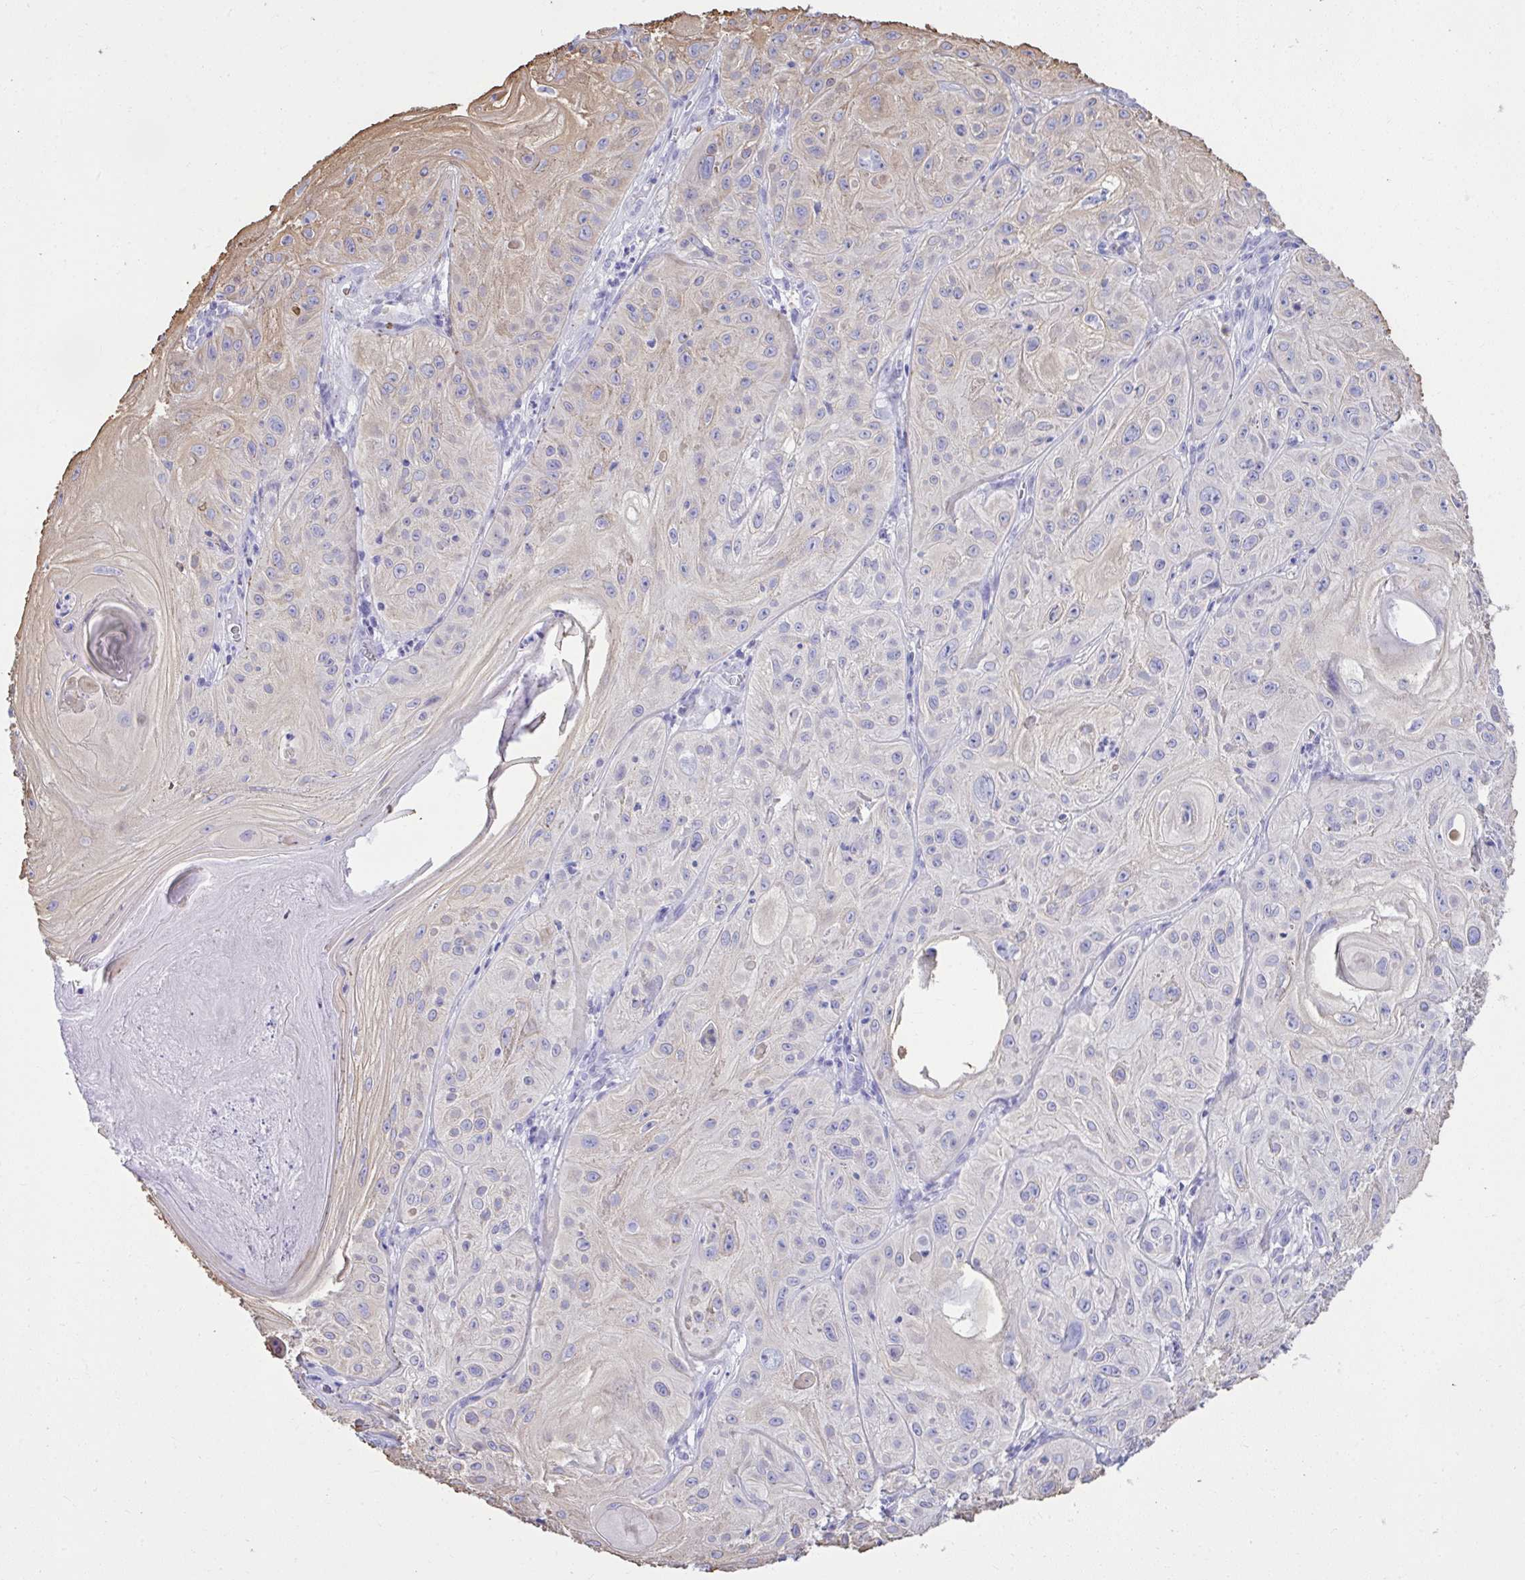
{"staining": {"intensity": "weak", "quantity": "25%-75%", "location": "cytoplasmic/membranous"}, "tissue": "skin cancer", "cell_type": "Tumor cells", "image_type": "cancer", "snomed": [{"axis": "morphology", "description": "Squamous cell carcinoma, NOS"}, {"axis": "topography", "description": "Skin"}], "caption": "DAB (3,3'-diaminobenzidine) immunohistochemical staining of skin cancer (squamous cell carcinoma) demonstrates weak cytoplasmic/membranous protein positivity in about 25%-75% of tumor cells.", "gene": "PSD", "patient": {"sex": "male", "age": 85}}